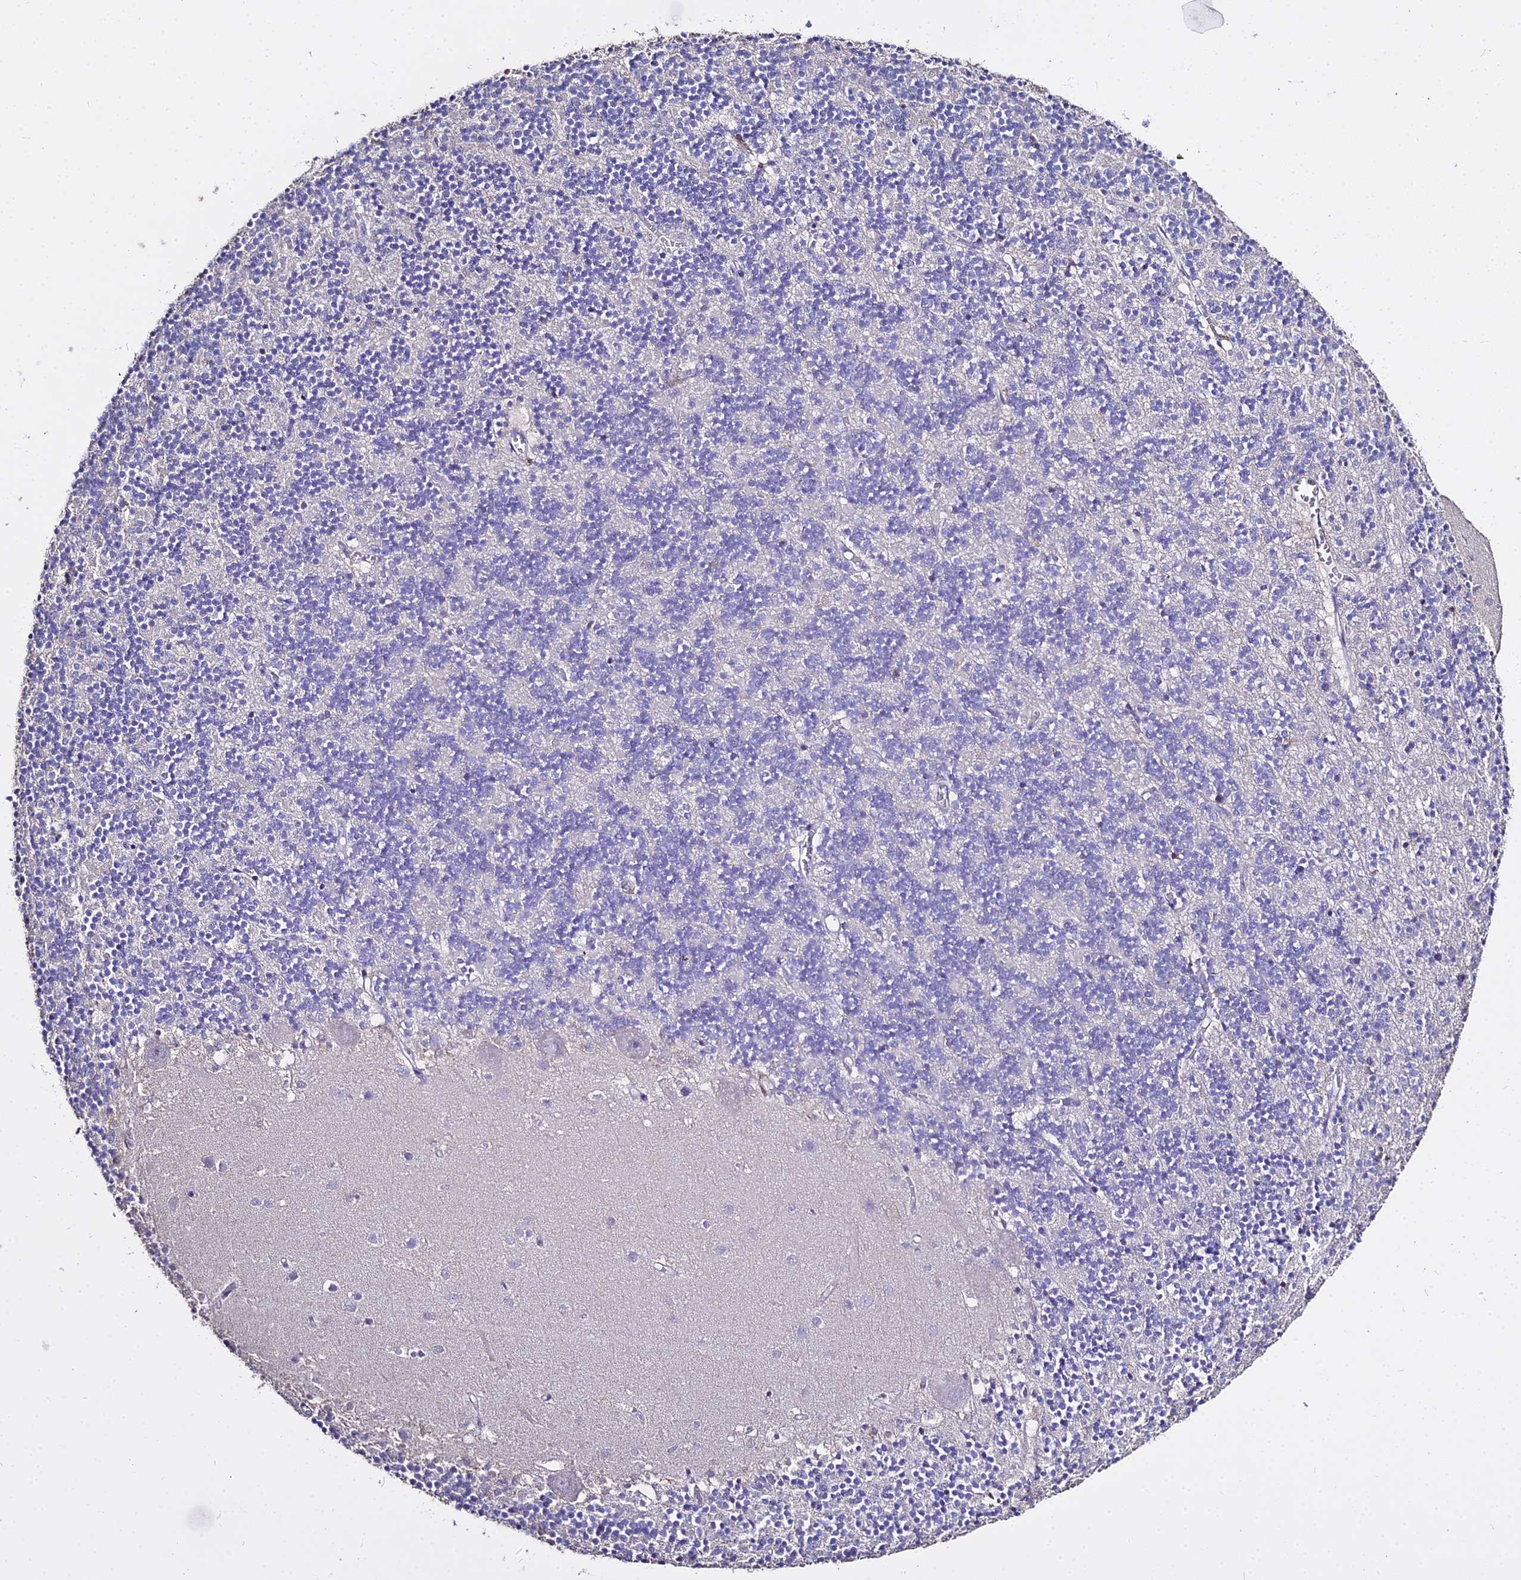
{"staining": {"intensity": "negative", "quantity": "none", "location": "none"}, "tissue": "cerebellum", "cell_type": "Cells in granular layer", "image_type": "normal", "snomed": [{"axis": "morphology", "description": "Normal tissue, NOS"}, {"axis": "topography", "description": "Cerebellum"}], "caption": "There is no significant positivity in cells in granular layer of cerebellum. (DAB (3,3'-diaminobenzidine) IHC visualized using brightfield microscopy, high magnification).", "gene": "GLYAT", "patient": {"sex": "male", "age": 54}}